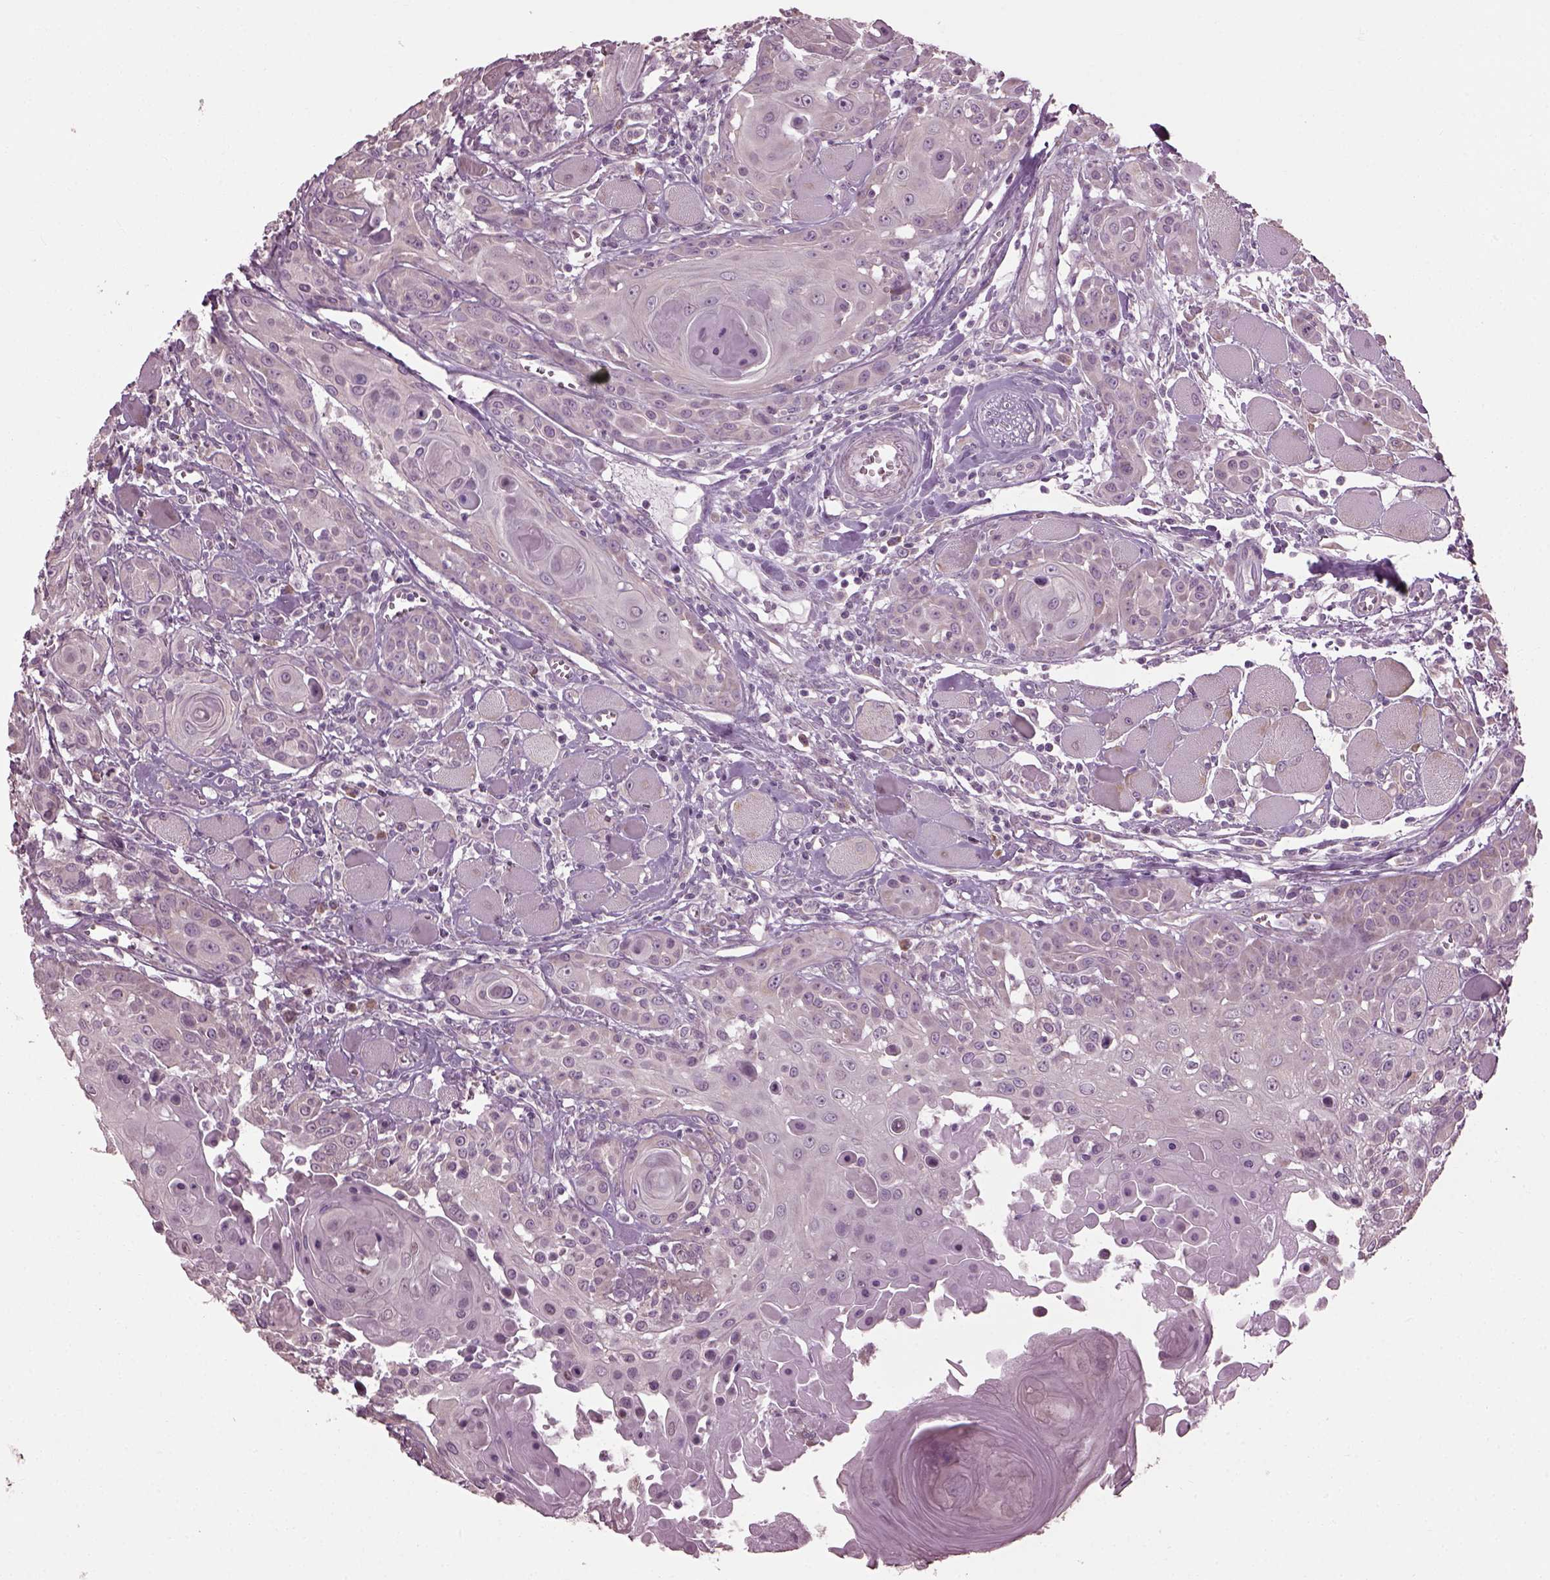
{"staining": {"intensity": "negative", "quantity": "none", "location": "none"}, "tissue": "head and neck cancer", "cell_type": "Tumor cells", "image_type": "cancer", "snomed": [{"axis": "morphology", "description": "Squamous cell carcinoma, NOS"}, {"axis": "topography", "description": "Head-Neck"}], "caption": "High magnification brightfield microscopy of head and neck squamous cell carcinoma stained with DAB (brown) and counterstained with hematoxylin (blue): tumor cells show no significant positivity. (Immunohistochemistry, brightfield microscopy, high magnification).", "gene": "CABP5", "patient": {"sex": "female", "age": 80}}